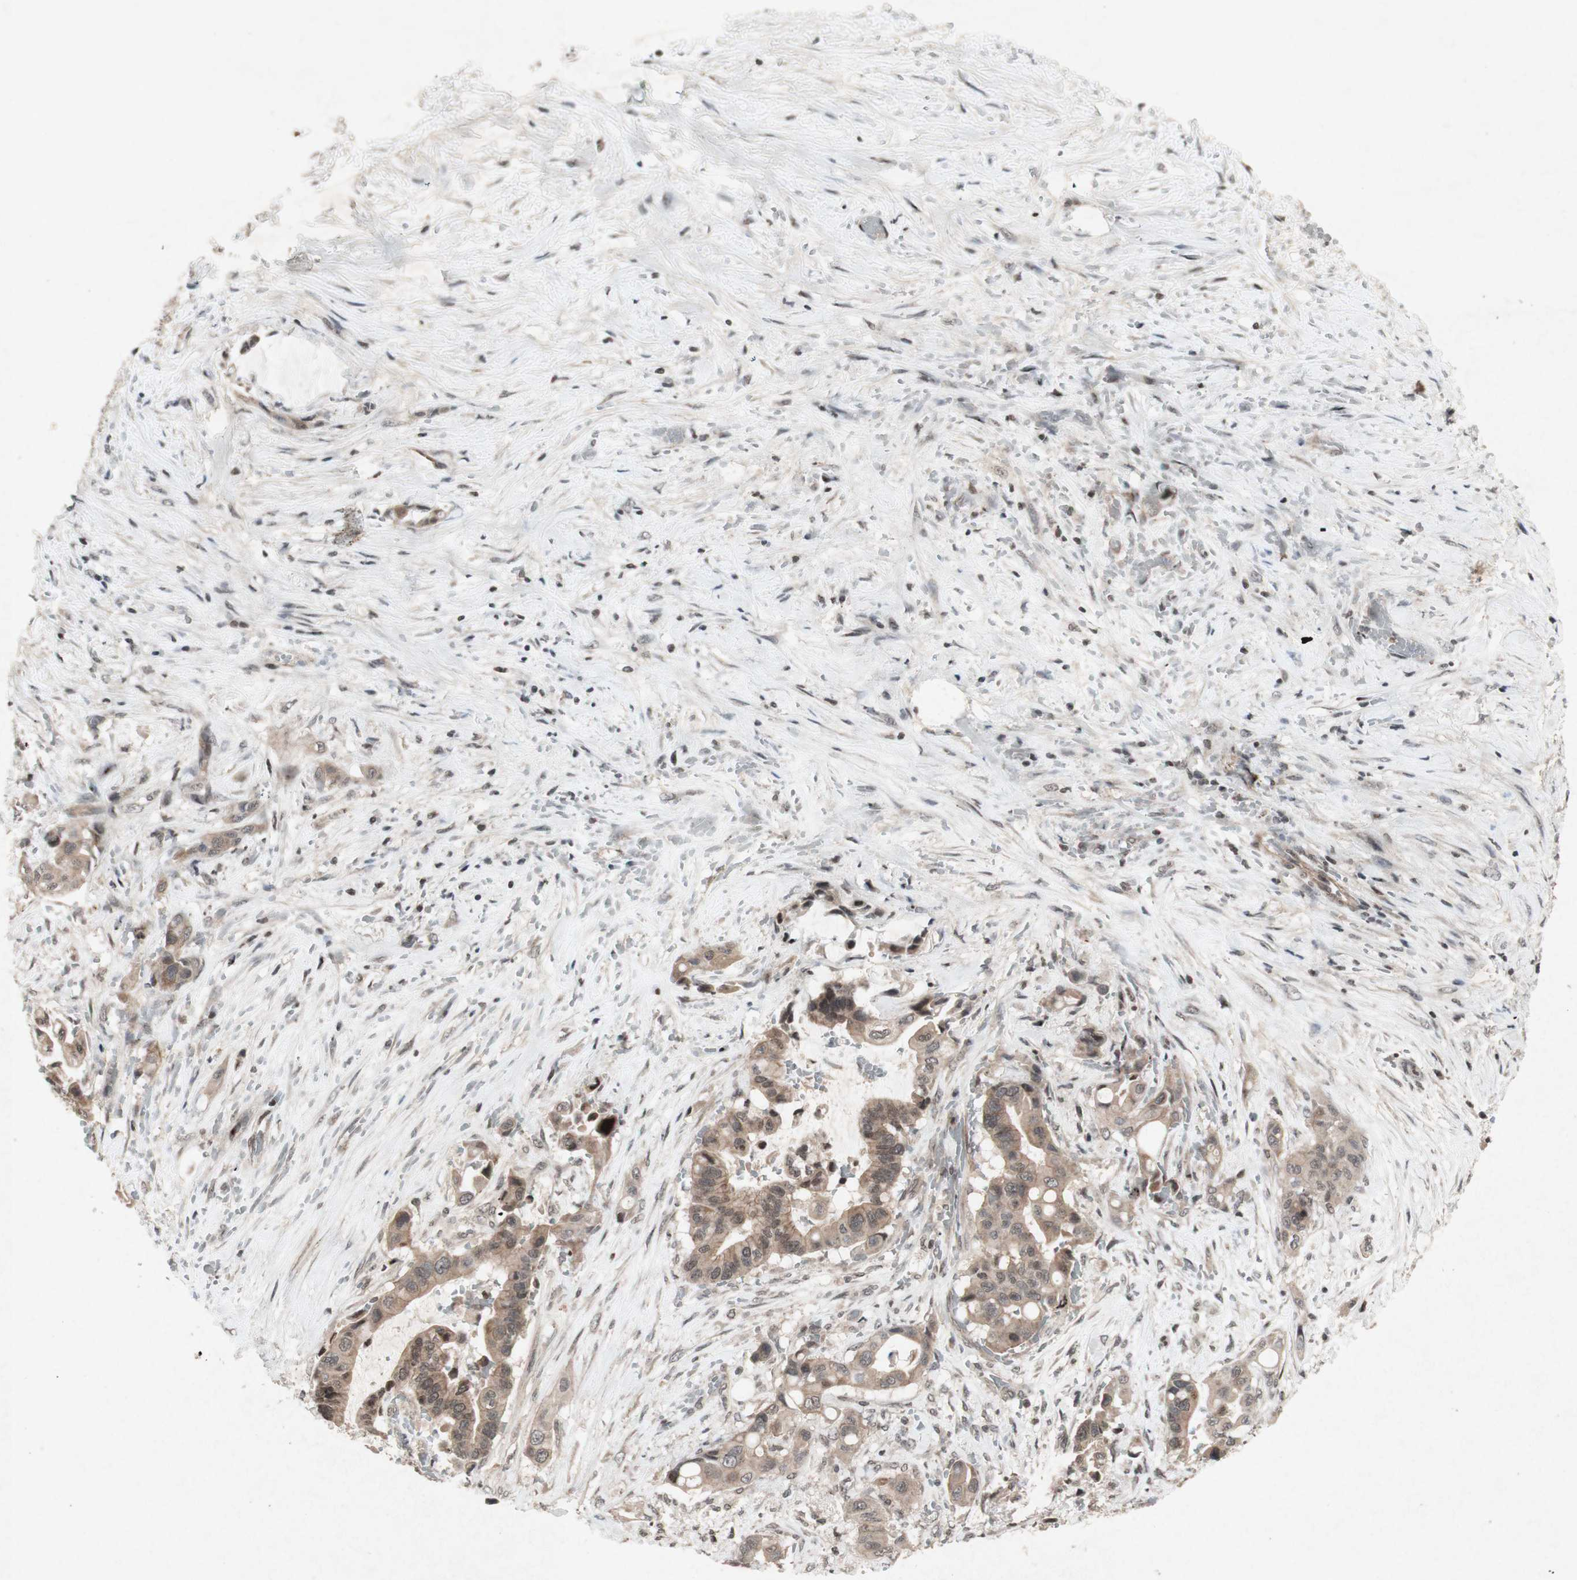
{"staining": {"intensity": "weak", "quantity": ">75%", "location": "cytoplasmic/membranous"}, "tissue": "liver cancer", "cell_type": "Tumor cells", "image_type": "cancer", "snomed": [{"axis": "morphology", "description": "Cholangiocarcinoma"}, {"axis": "topography", "description": "Liver"}], "caption": "Immunohistochemical staining of cholangiocarcinoma (liver) reveals low levels of weak cytoplasmic/membranous expression in about >75% of tumor cells.", "gene": "PLXNA1", "patient": {"sex": "female", "age": 61}}